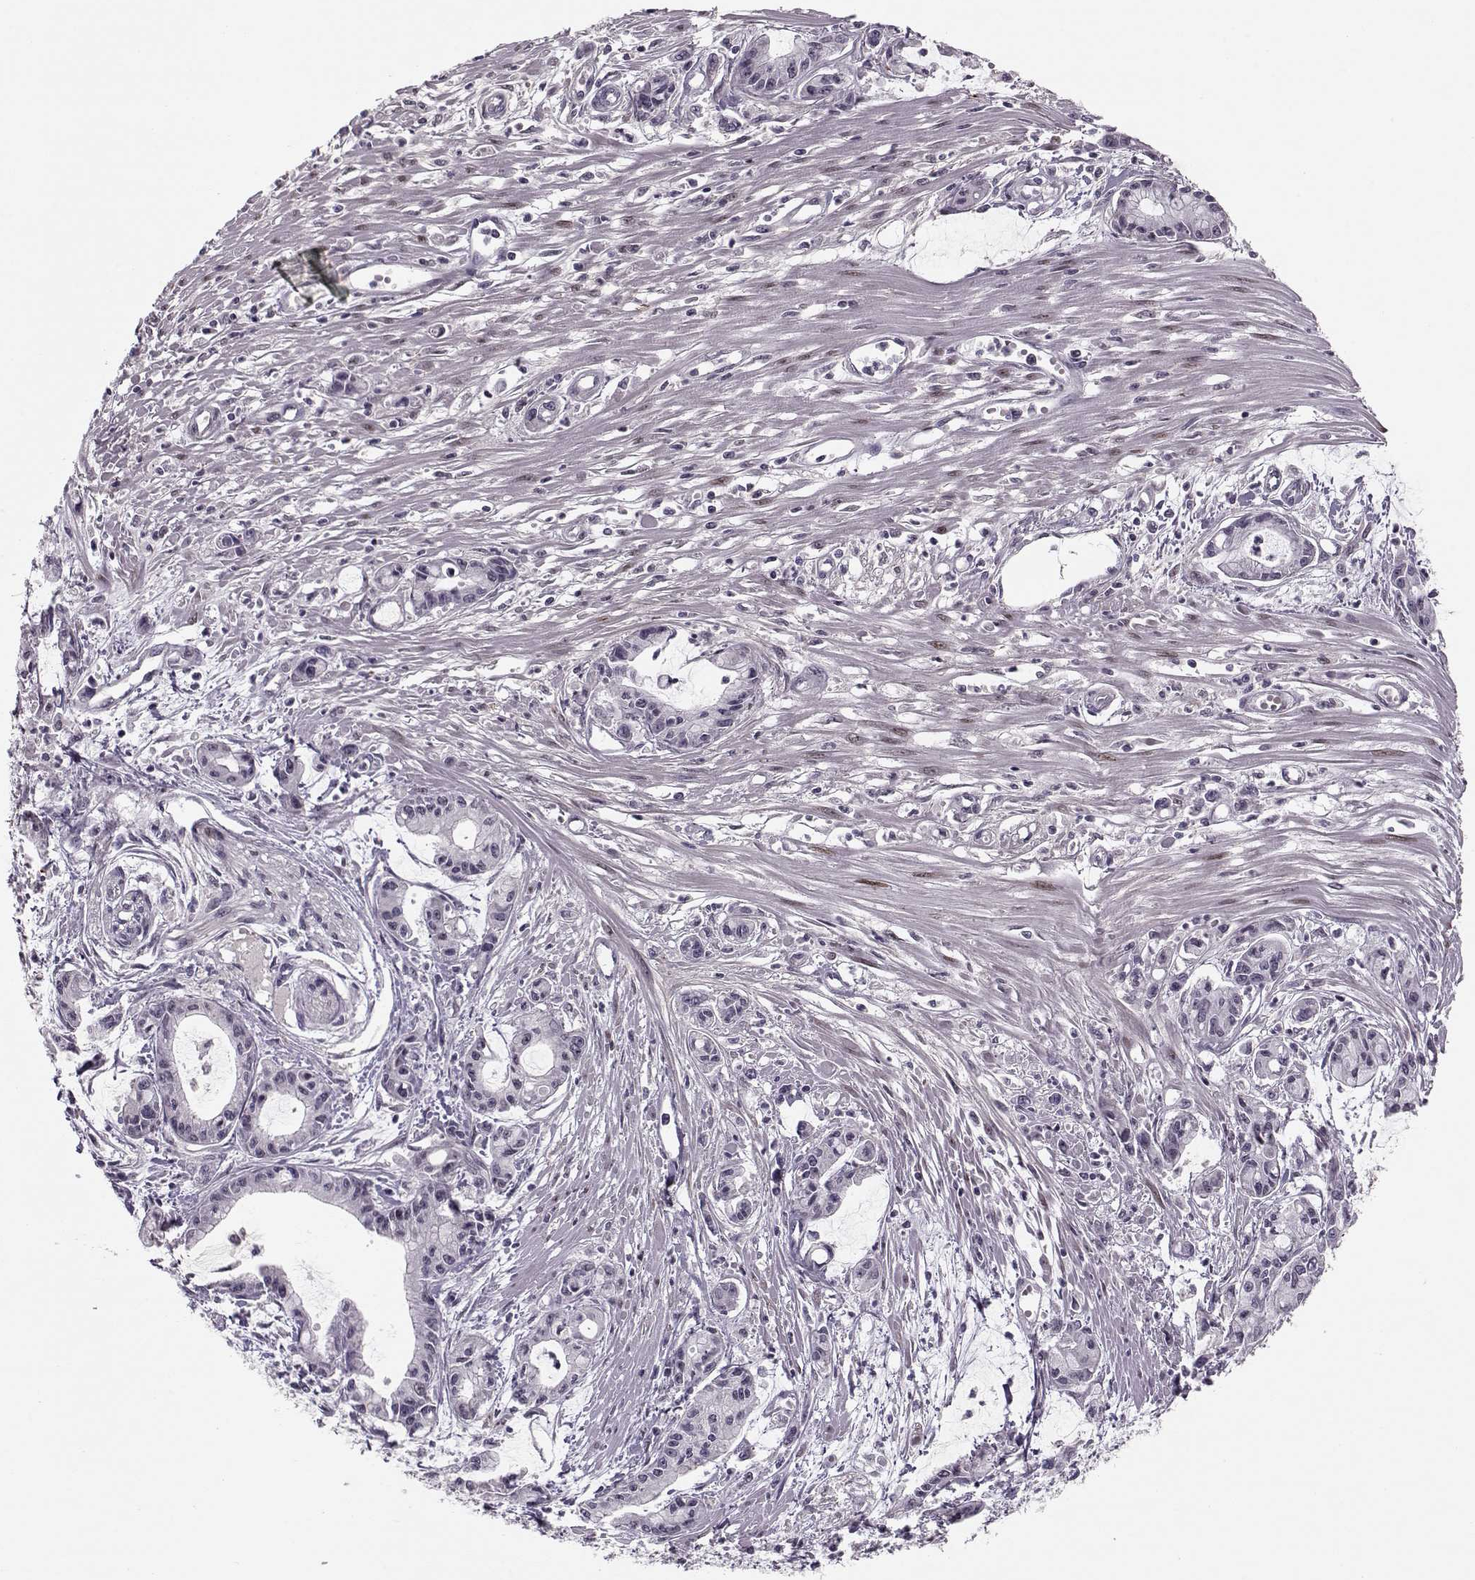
{"staining": {"intensity": "negative", "quantity": "none", "location": "none"}, "tissue": "pancreatic cancer", "cell_type": "Tumor cells", "image_type": "cancer", "snomed": [{"axis": "morphology", "description": "Adenocarcinoma, NOS"}, {"axis": "topography", "description": "Pancreas"}], "caption": "Tumor cells show no significant positivity in pancreatic cancer.", "gene": "DNAI3", "patient": {"sex": "male", "age": 48}}